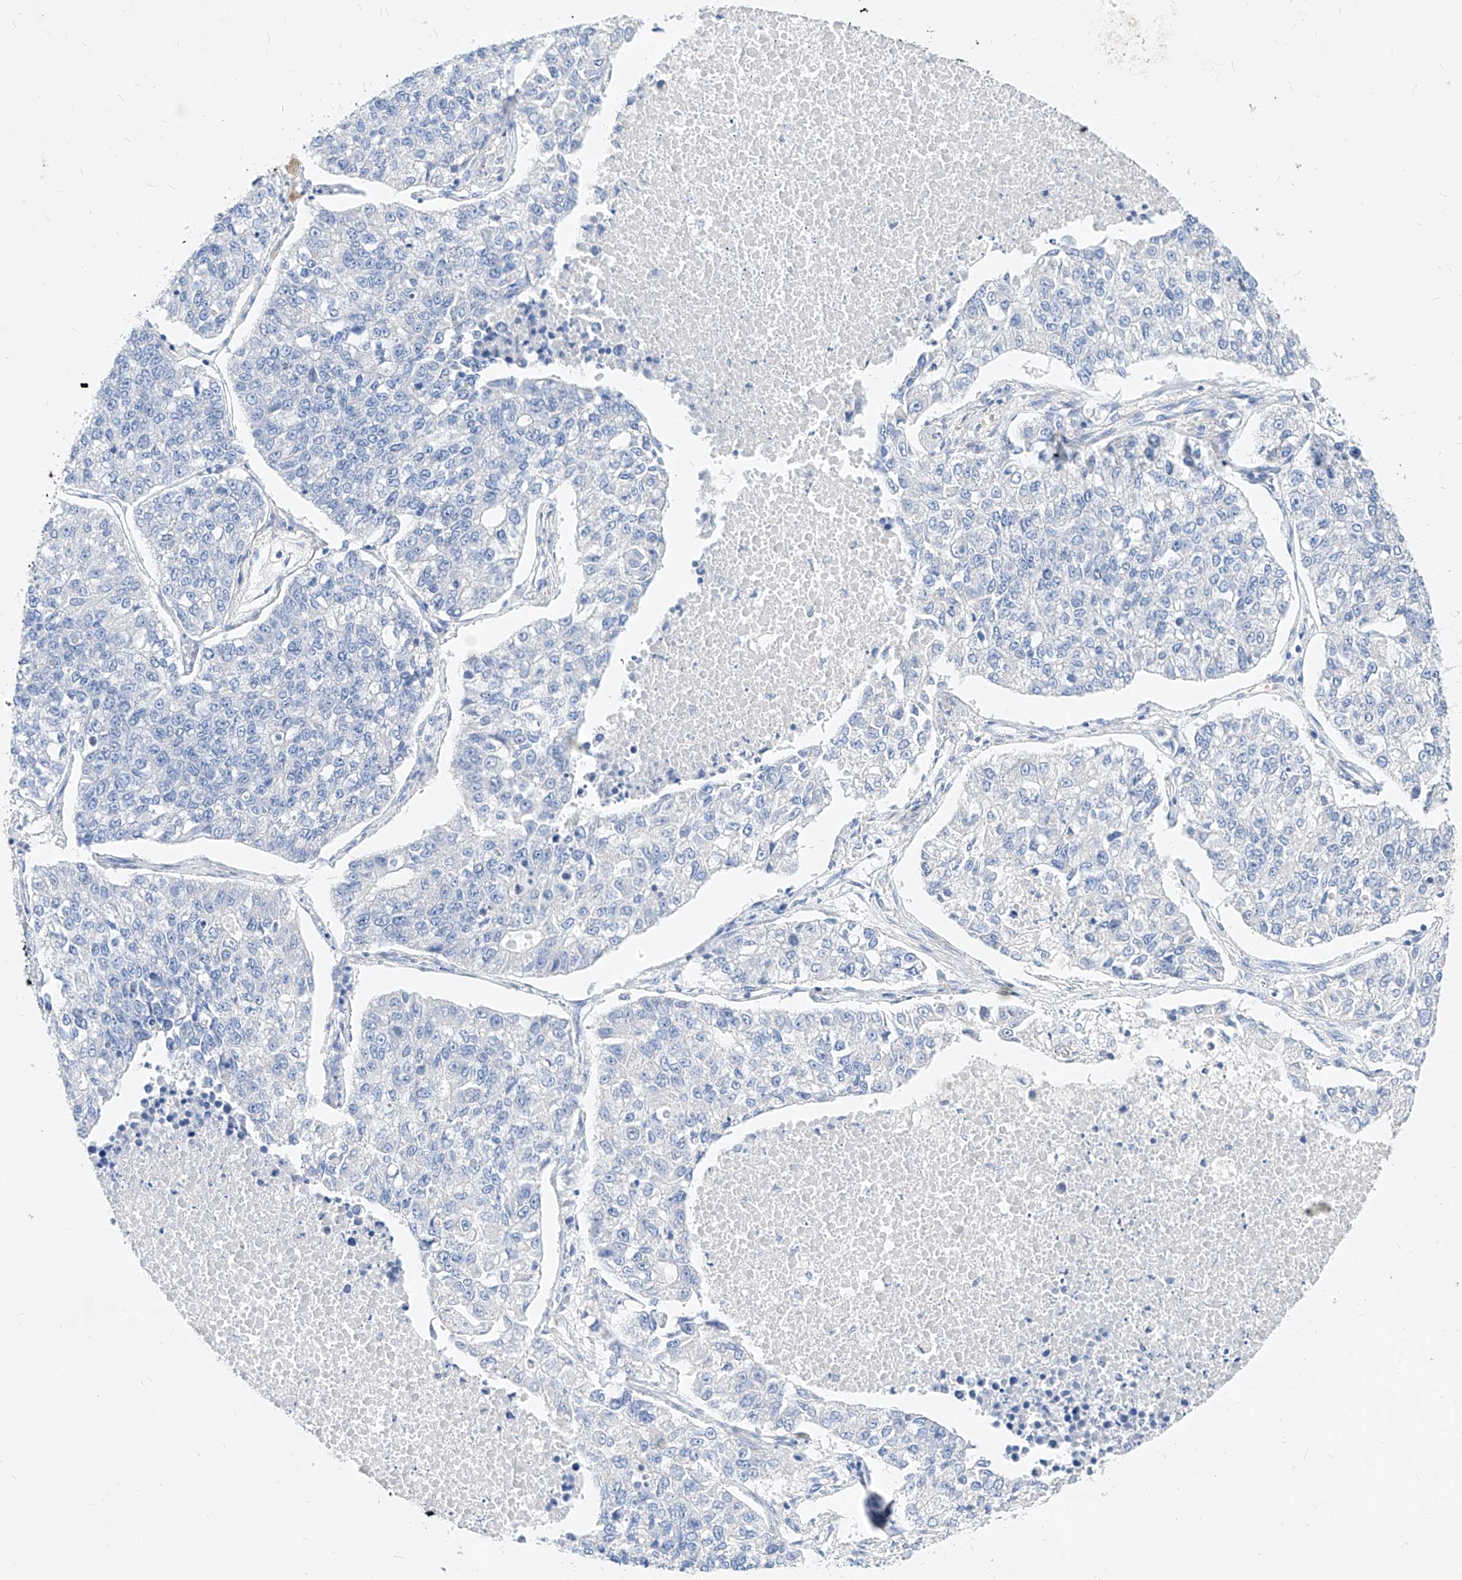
{"staining": {"intensity": "negative", "quantity": "none", "location": "none"}, "tissue": "lung cancer", "cell_type": "Tumor cells", "image_type": "cancer", "snomed": [{"axis": "morphology", "description": "Adenocarcinoma, NOS"}, {"axis": "topography", "description": "Lung"}], "caption": "Tumor cells are negative for protein expression in human lung cancer (adenocarcinoma).", "gene": "SCGB2A1", "patient": {"sex": "male", "age": 49}}